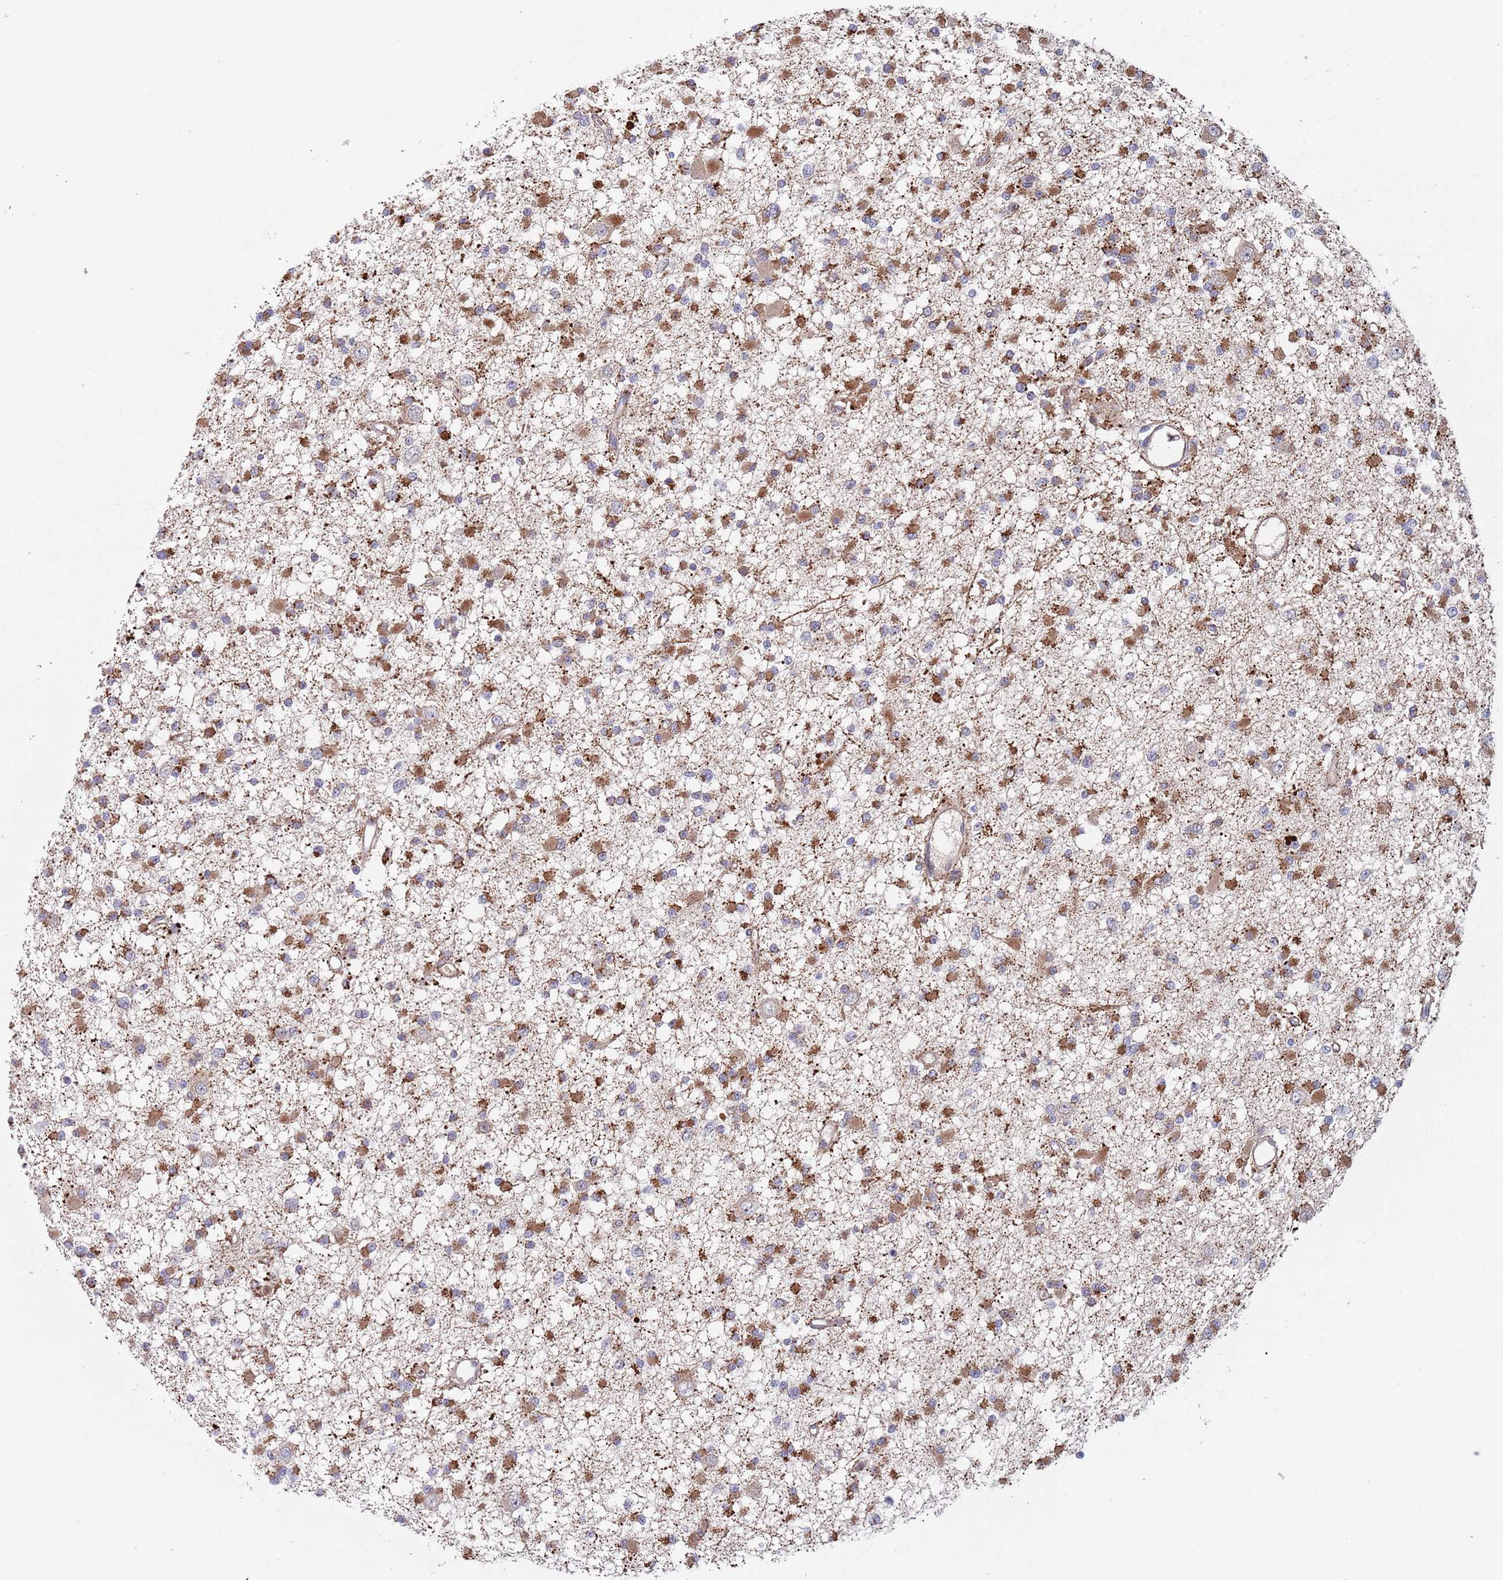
{"staining": {"intensity": "moderate", "quantity": ">75%", "location": "cytoplasmic/membranous"}, "tissue": "glioma", "cell_type": "Tumor cells", "image_type": "cancer", "snomed": [{"axis": "morphology", "description": "Glioma, malignant, Low grade"}, {"axis": "topography", "description": "Brain"}], "caption": "Human glioma stained with a protein marker displays moderate staining in tumor cells.", "gene": "ZNF140", "patient": {"sex": "female", "age": 22}}